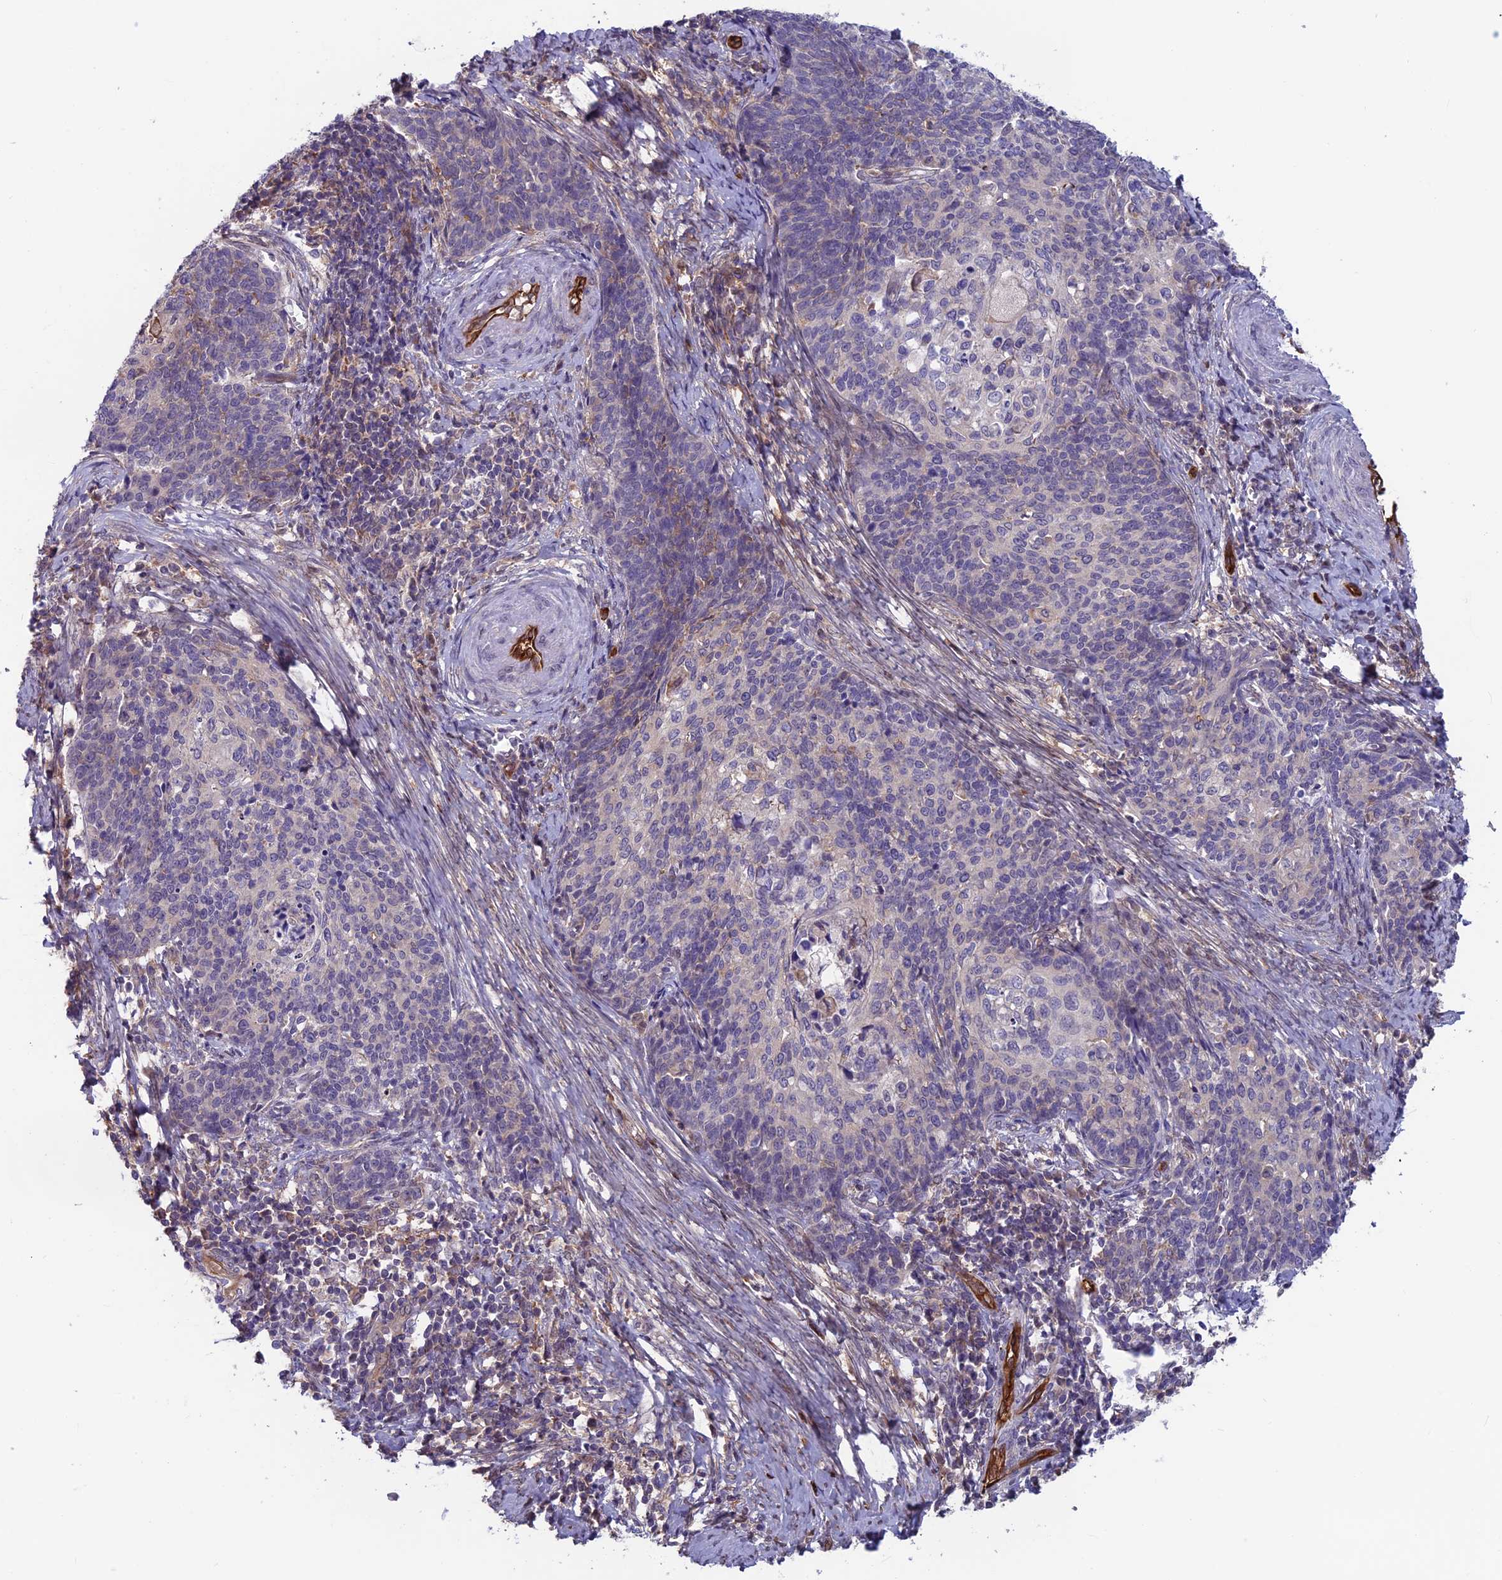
{"staining": {"intensity": "negative", "quantity": "none", "location": "none"}, "tissue": "cervical cancer", "cell_type": "Tumor cells", "image_type": "cancer", "snomed": [{"axis": "morphology", "description": "Squamous cell carcinoma, NOS"}, {"axis": "topography", "description": "Cervix"}], "caption": "High power microscopy image of an immunohistochemistry histopathology image of squamous cell carcinoma (cervical), revealing no significant positivity in tumor cells.", "gene": "MAST2", "patient": {"sex": "female", "age": 39}}